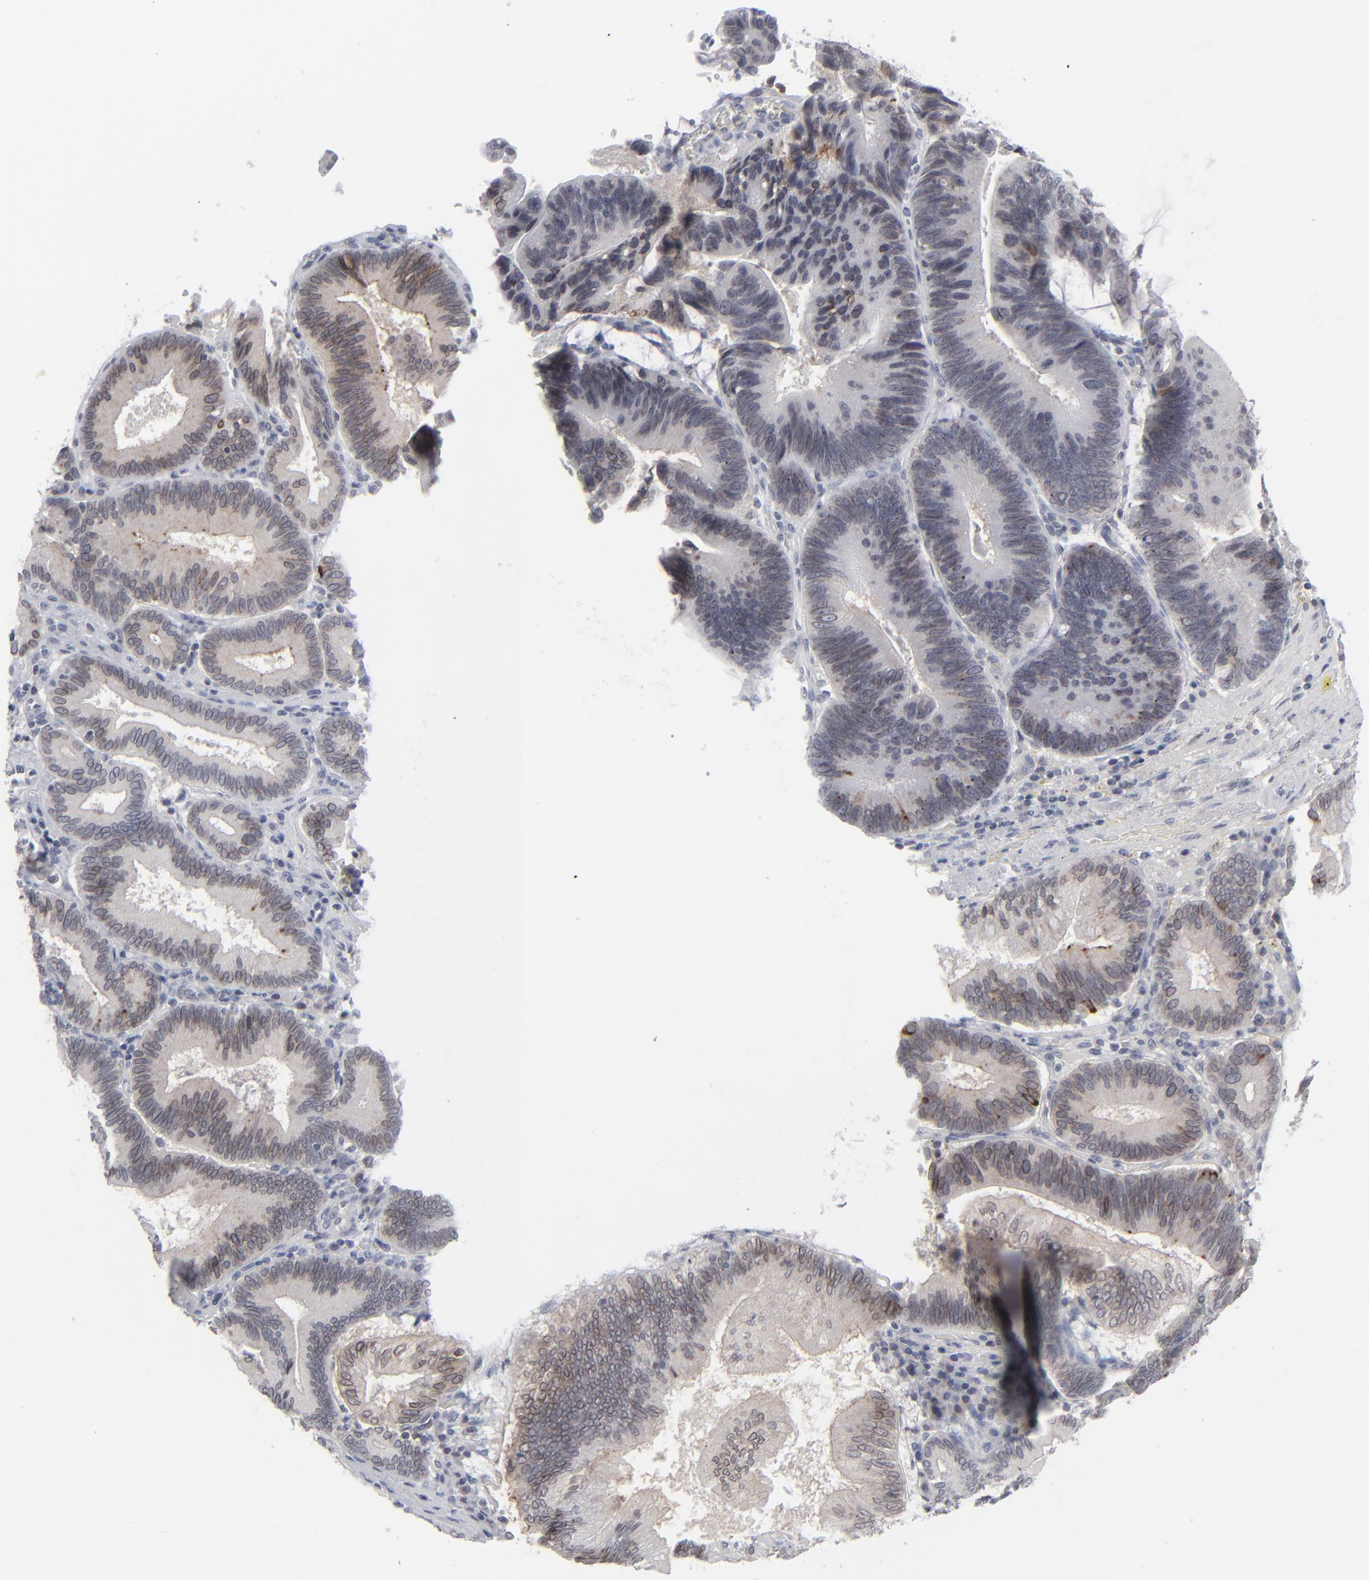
{"staining": {"intensity": "weak", "quantity": "25%-75%", "location": "cytoplasmic/membranous"}, "tissue": "pancreatic cancer", "cell_type": "Tumor cells", "image_type": "cancer", "snomed": [{"axis": "morphology", "description": "Adenocarcinoma, NOS"}, {"axis": "topography", "description": "Pancreas"}], "caption": "Immunohistochemistry histopathology image of human adenocarcinoma (pancreatic) stained for a protein (brown), which shows low levels of weak cytoplasmic/membranous staining in about 25%-75% of tumor cells.", "gene": "NUP88", "patient": {"sex": "male", "age": 82}}